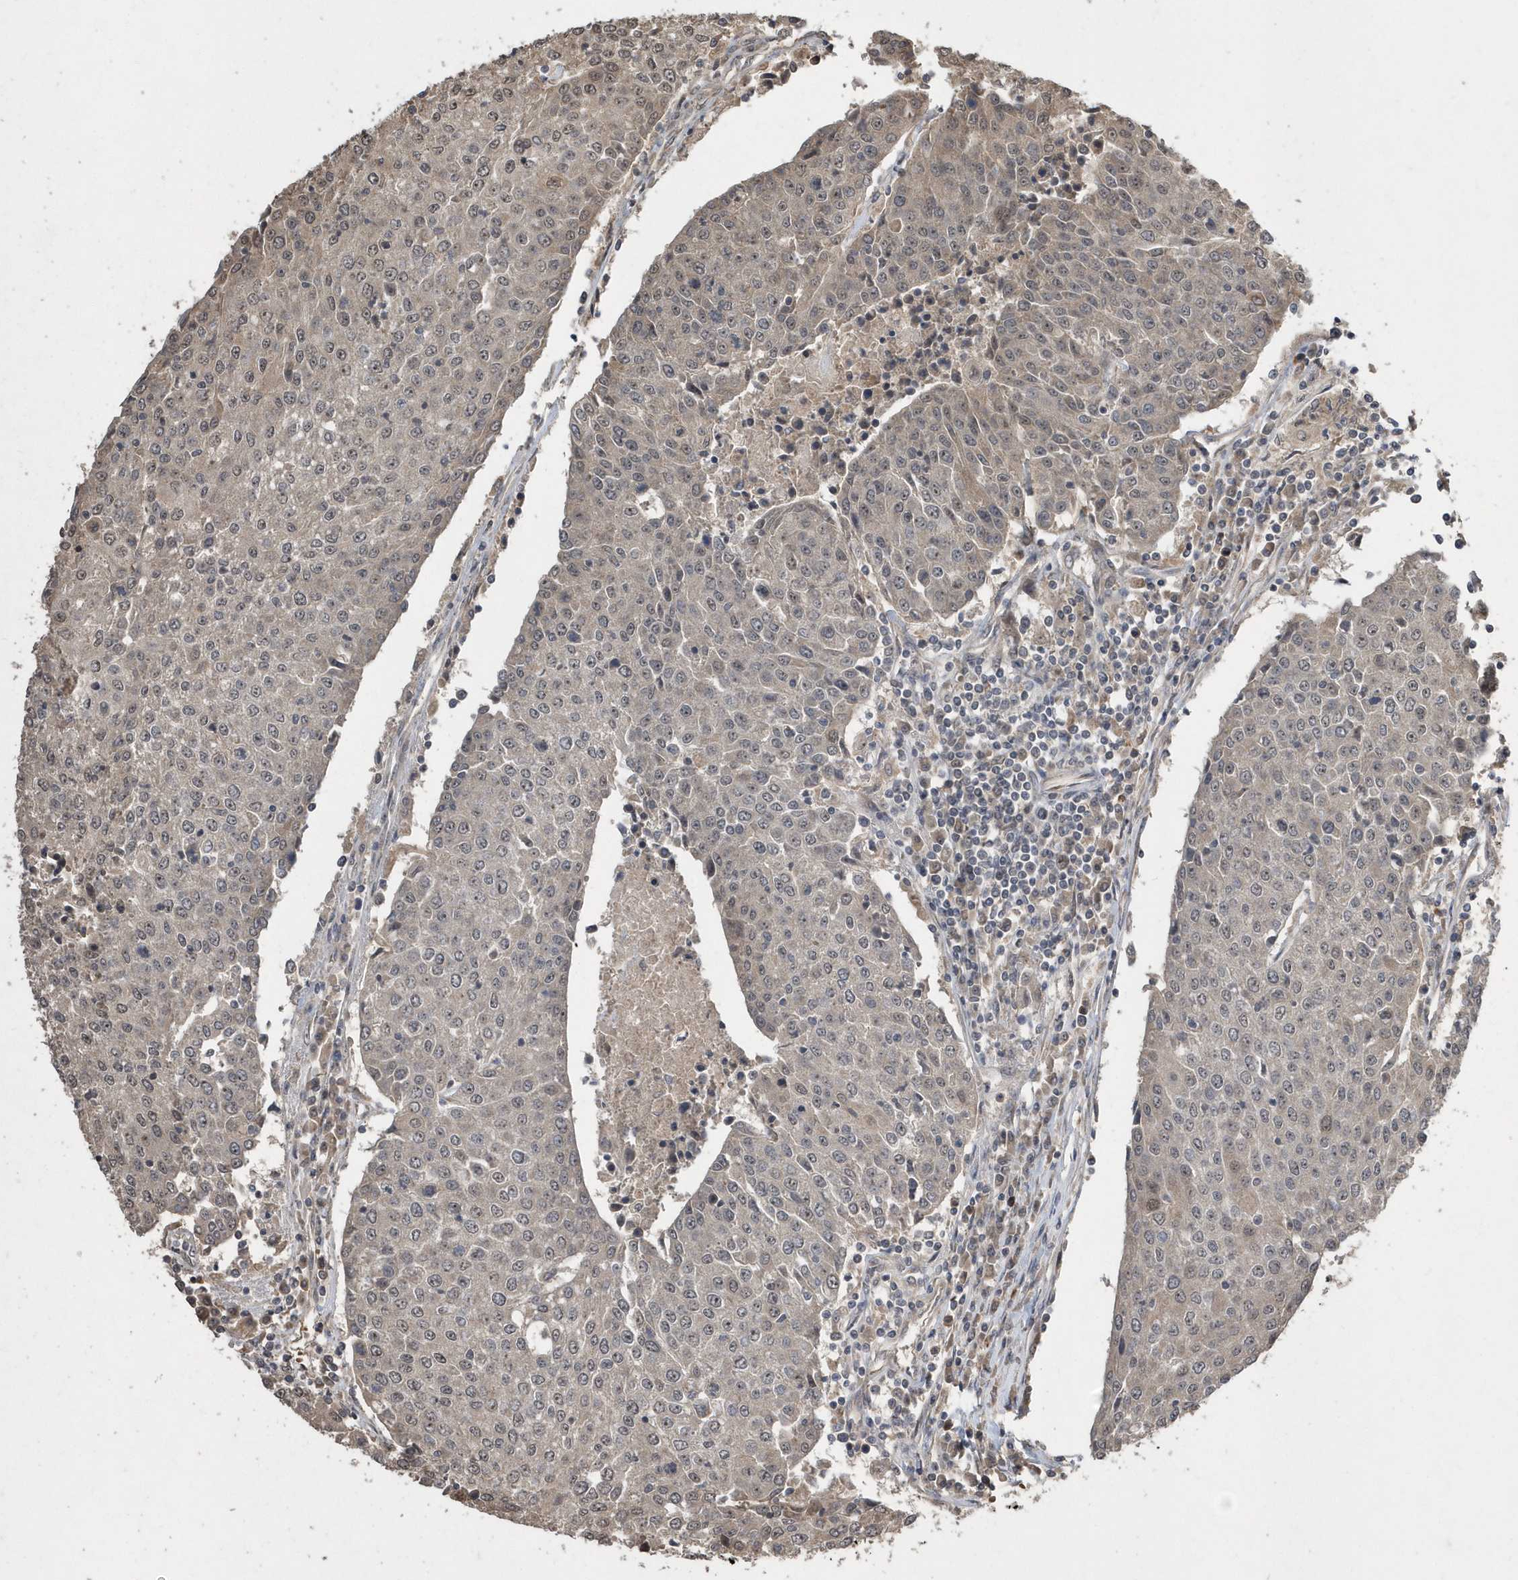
{"staining": {"intensity": "negative", "quantity": "none", "location": "none"}, "tissue": "urothelial cancer", "cell_type": "Tumor cells", "image_type": "cancer", "snomed": [{"axis": "morphology", "description": "Urothelial carcinoma, High grade"}, {"axis": "topography", "description": "Urinary bladder"}], "caption": "Photomicrograph shows no significant protein staining in tumor cells of urothelial cancer. (Brightfield microscopy of DAB immunohistochemistry at high magnification).", "gene": "WASHC5", "patient": {"sex": "female", "age": 85}}